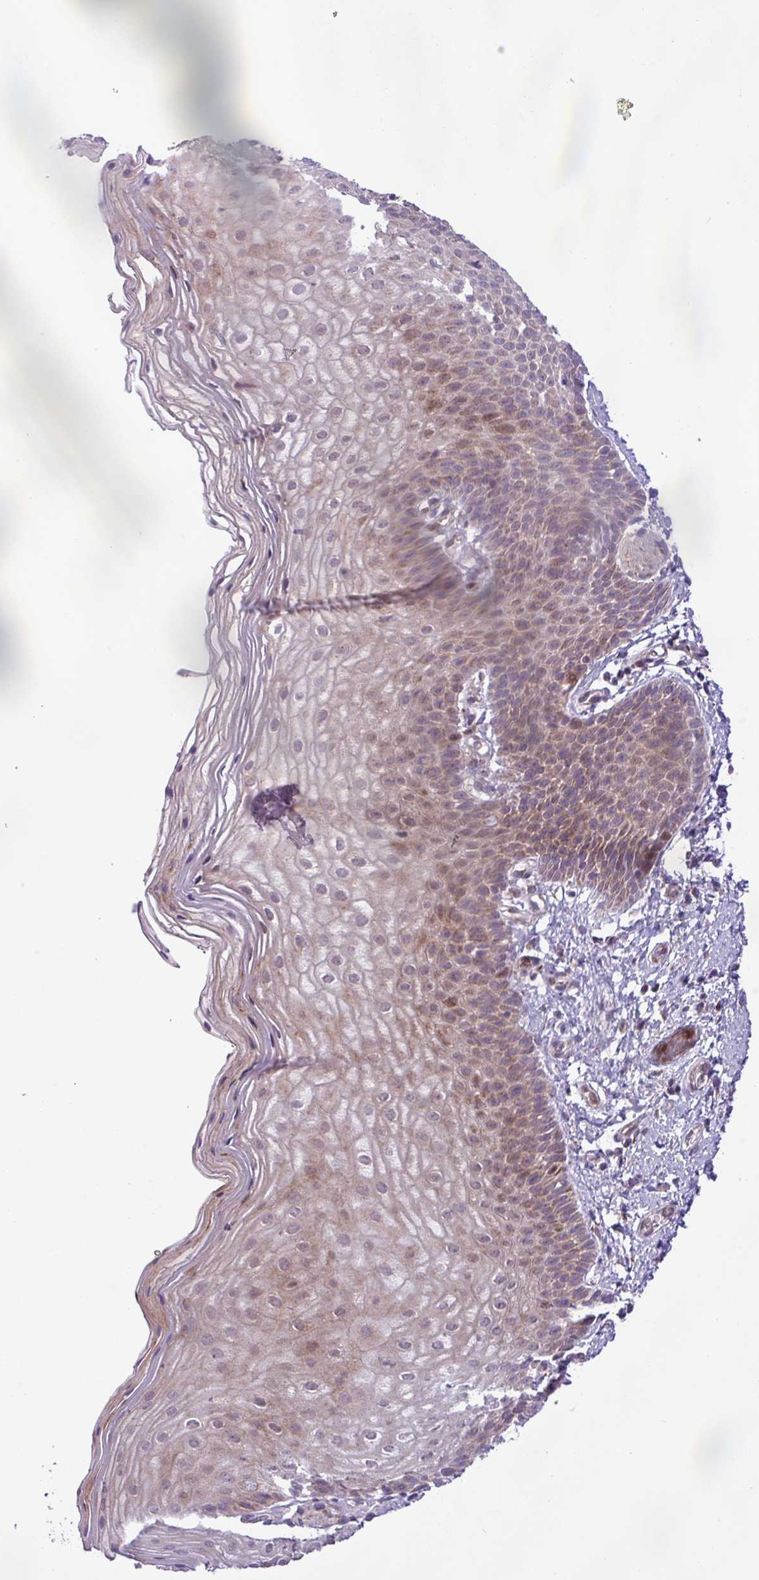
{"staining": {"intensity": "moderate", "quantity": ">75%", "location": "cytoplasmic/membranous"}, "tissue": "skin", "cell_type": "Epidermal cells", "image_type": "normal", "snomed": [{"axis": "morphology", "description": "Normal tissue, NOS"}, {"axis": "topography", "description": "Anal"}], "caption": "High-magnification brightfield microscopy of benign skin stained with DAB (3,3'-diaminobenzidine) (brown) and counterstained with hematoxylin (blue). epidermal cells exhibit moderate cytoplasmic/membranous staining is appreciated in about>75% of cells. (Stains: DAB (3,3'-diaminobenzidine) in brown, nuclei in blue, Microscopy: brightfield microscopy at high magnification).", "gene": "B3GNT9", "patient": {"sex": "female", "age": 40}}